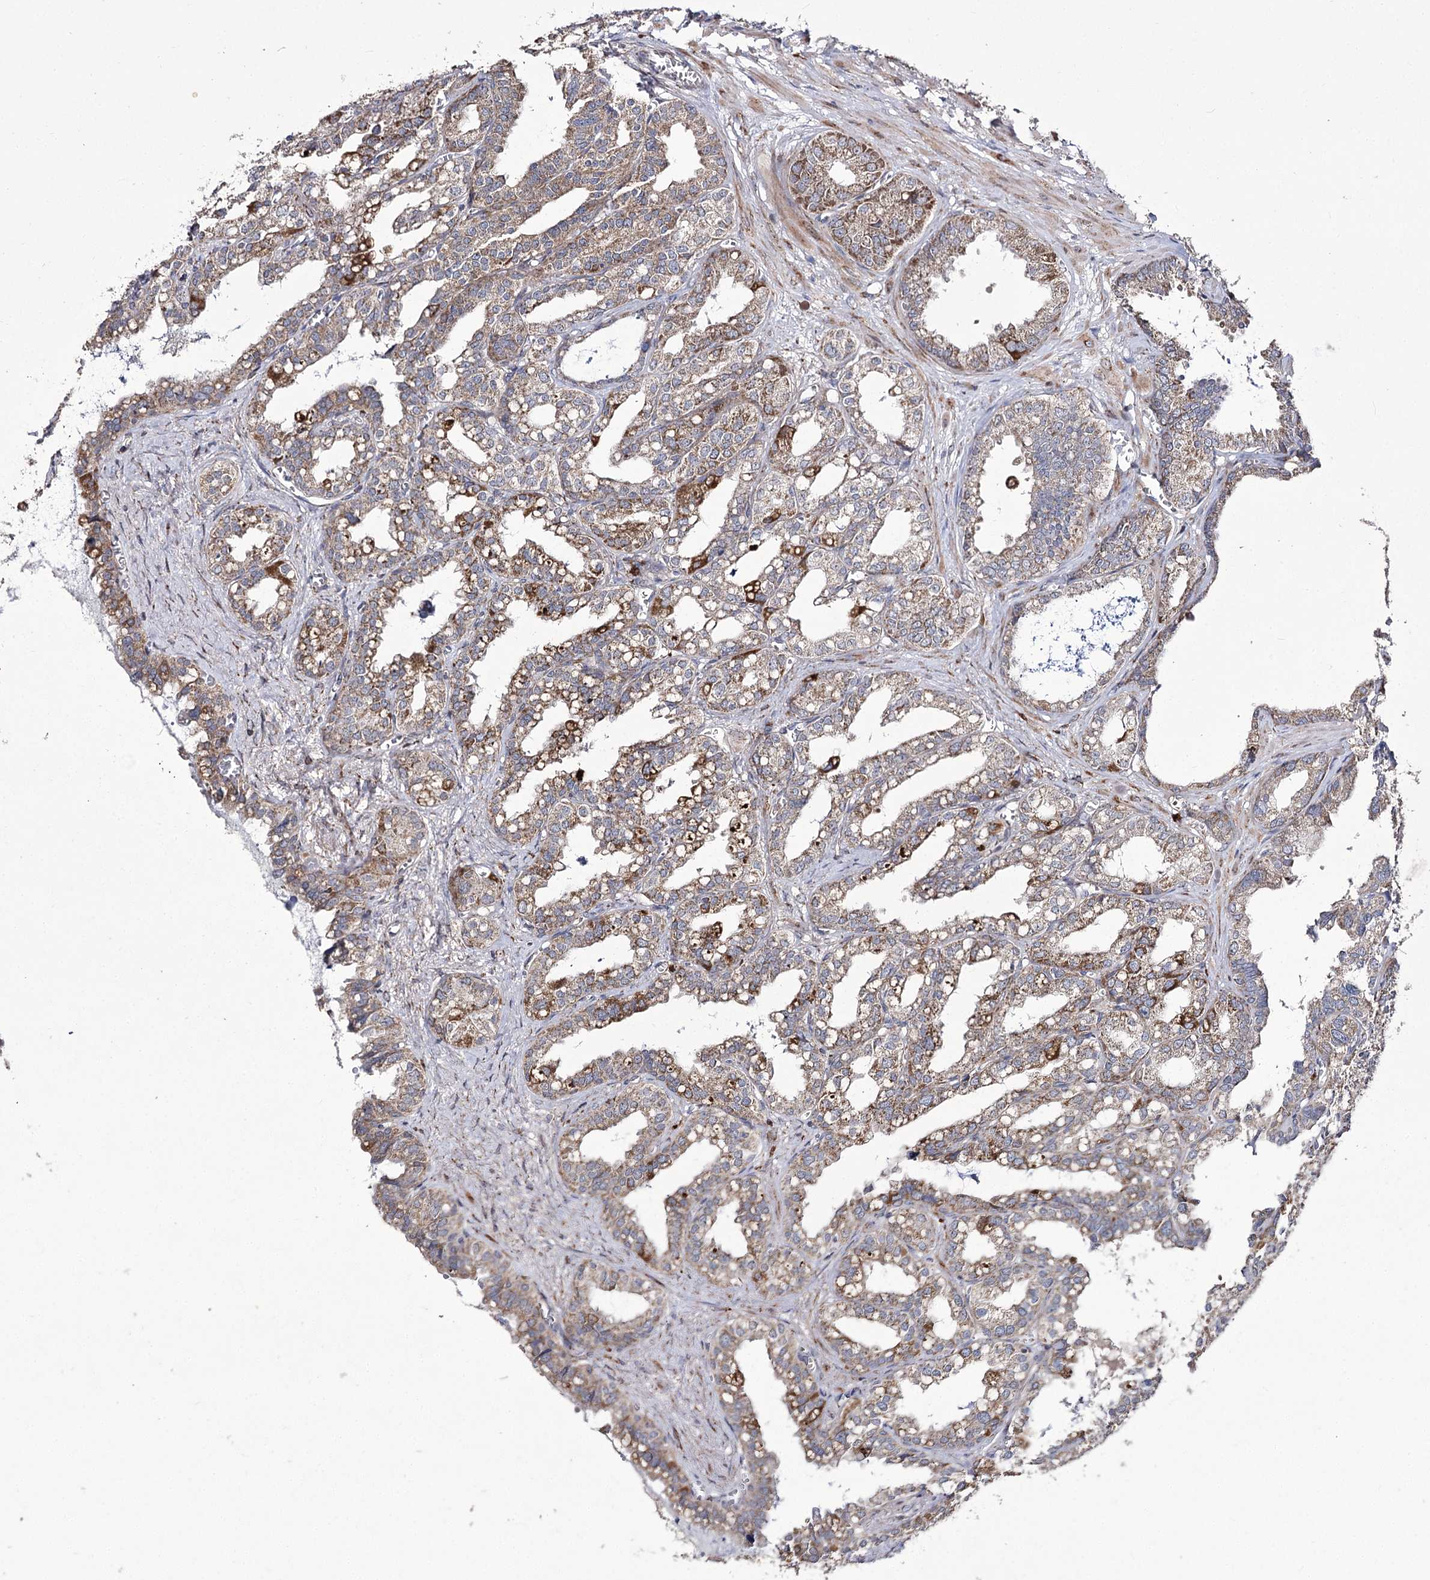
{"staining": {"intensity": "moderate", "quantity": ">75%", "location": "cytoplasmic/membranous"}, "tissue": "seminal vesicle", "cell_type": "Glandular cells", "image_type": "normal", "snomed": [{"axis": "morphology", "description": "Normal tissue, NOS"}, {"axis": "topography", "description": "Prostate"}, {"axis": "topography", "description": "Seminal veicle"}], "caption": "Approximately >75% of glandular cells in unremarkable seminal vesicle display moderate cytoplasmic/membranous protein positivity as visualized by brown immunohistochemical staining.", "gene": "NADK2", "patient": {"sex": "male", "age": 51}}